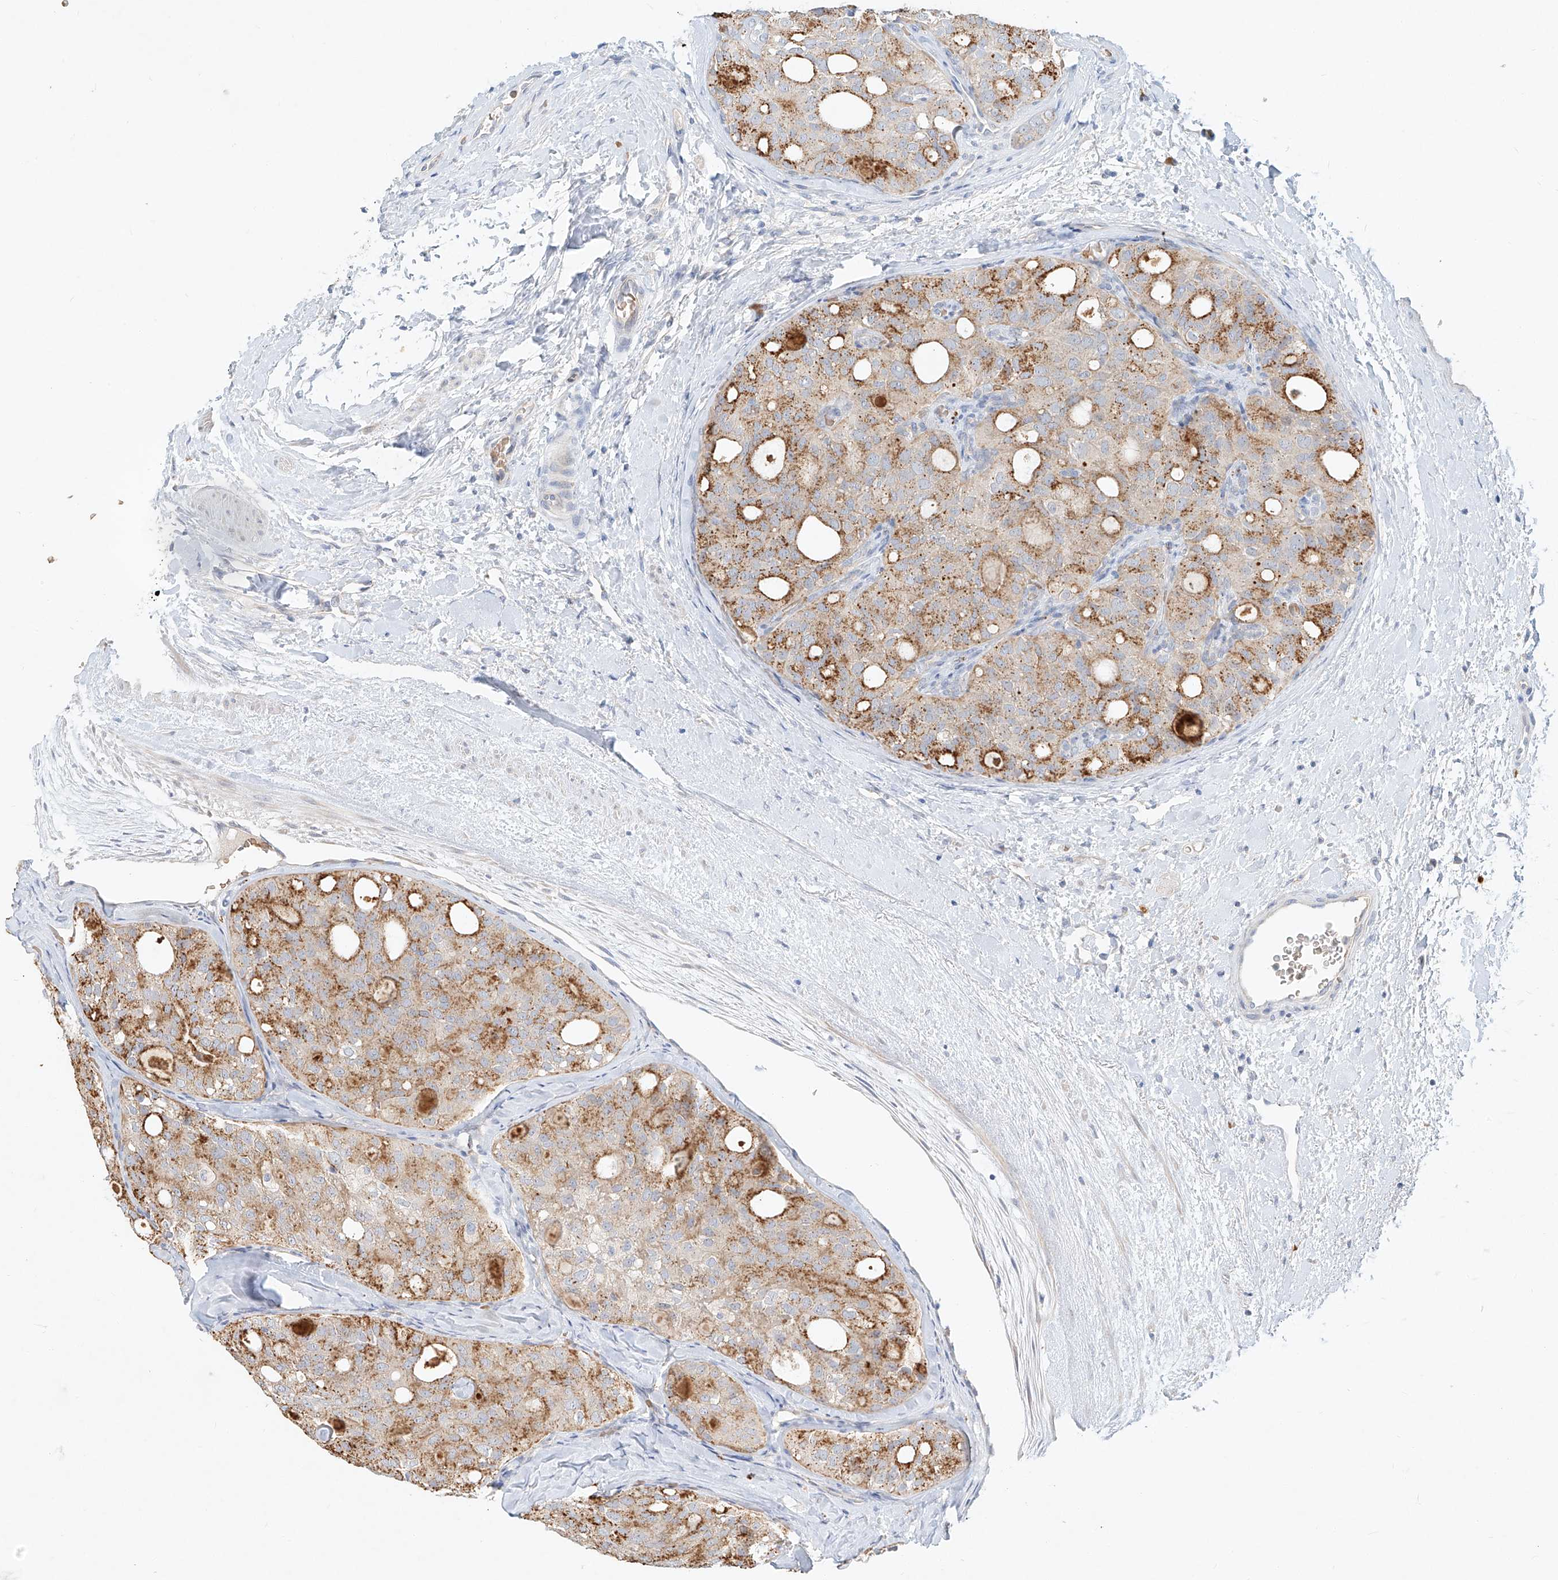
{"staining": {"intensity": "moderate", "quantity": ">75%", "location": "cytoplasmic/membranous"}, "tissue": "thyroid cancer", "cell_type": "Tumor cells", "image_type": "cancer", "snomed": [{"axis": "morphology", "description": "Follicular adenoma carcinoma, NOS"}, {"axis": "topography", "description": "Thyroid gland"}], "caption": "Protein staining by immunohistochemistry displays moderate cytoplasmic/membranous positivity in approximately >75% of tumor cells in follicular adenoma carcinoma (thyroid). (Stains: DAB (3,3'-diaminobenzidine) in brown, nuclei in blue, Microscopy: brightfield microscopy at high magnification).", "gene": "SYTL3", "patient": {"sex": "male", "age": 75}}